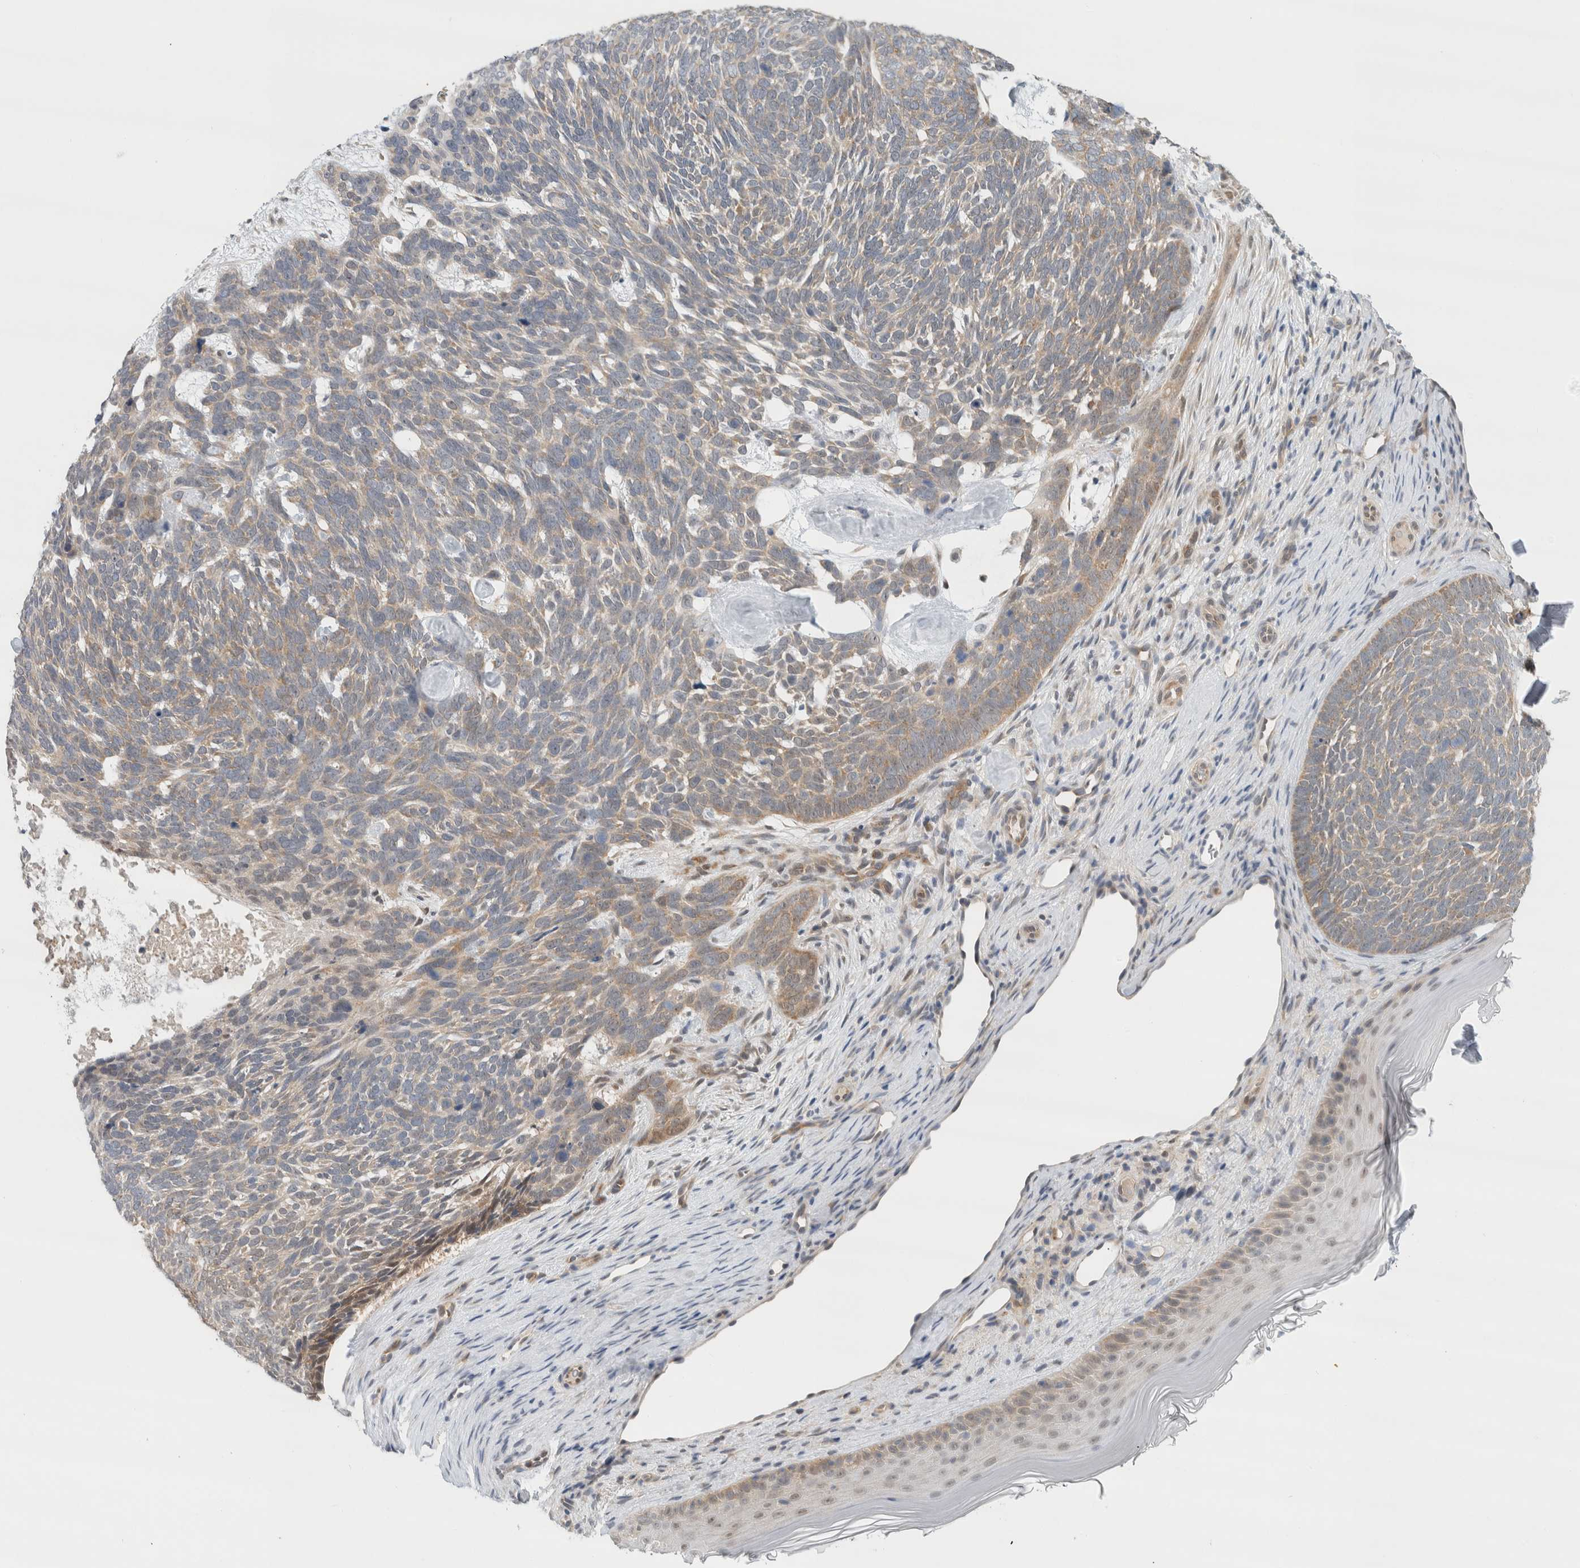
{"staining": {"intensity": "weak", "quantity": "25%-75%", "location": "cytoplasmic/membranous"}, "tissue": "skin cancer", "cell_type": "Tumor cells", "image_type": "cancer", "snomed": [{"axis": "morphology", "description": "Basal cell carcinoma"}, {"axis": "topography", "description": "Skin"}], "caption": "Skin cancer tissue displays weak cytoplasmic/membranous positivity in approximately 25%-75% of tumor cells, visualized by immunohistochemistry.", "gene": "EIF4G3", "patient": {"sex": "female", "age": 85}}